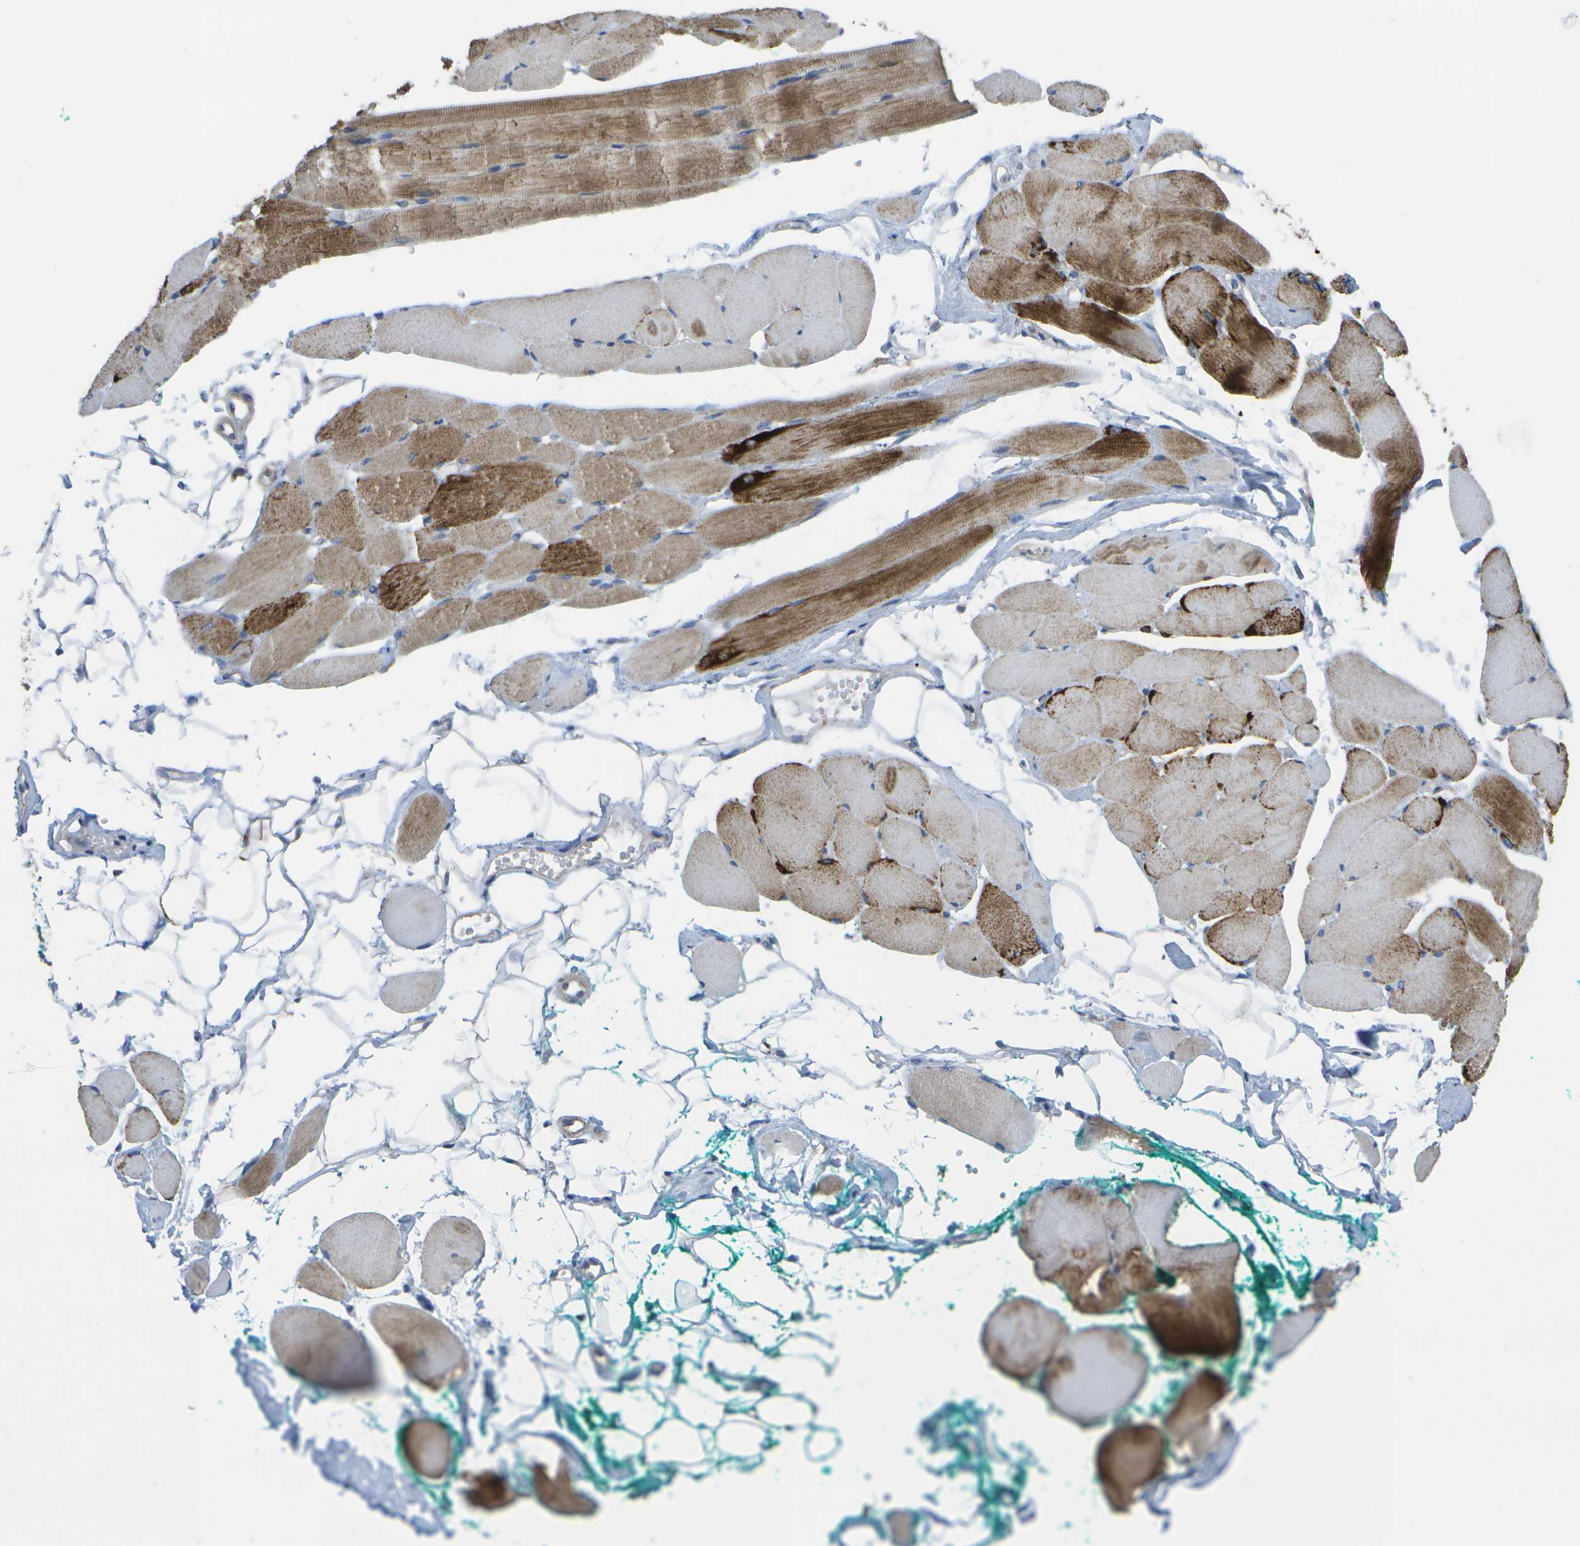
{"staining": {"intensity": "strong", "quantity": "25%-75%", "location": "cytoplasmic/membranous"}, "tissue": "skeletal muscle", "cell_type": "Myocytes", "image_type": "normal", "snomed": [{"axis": "morphology", "description": "Normal tissue, NOS"}, {"axis": "topography", "description": "Skeletal muscle"}, {"axis": "topography", "description": "Peripheral nerve tissue"}], "caption": "Myocytes exhibit strong cytoplasmic/membranous positivity in approximately 25%-75% of cells in benign skeletal muscle. (DAB (3,3'-diaminobenzidine) IHC with brightfield microscopy, high magnification).", "gene": "DPM3", "patient": {"sex": "female", "age": 84}}